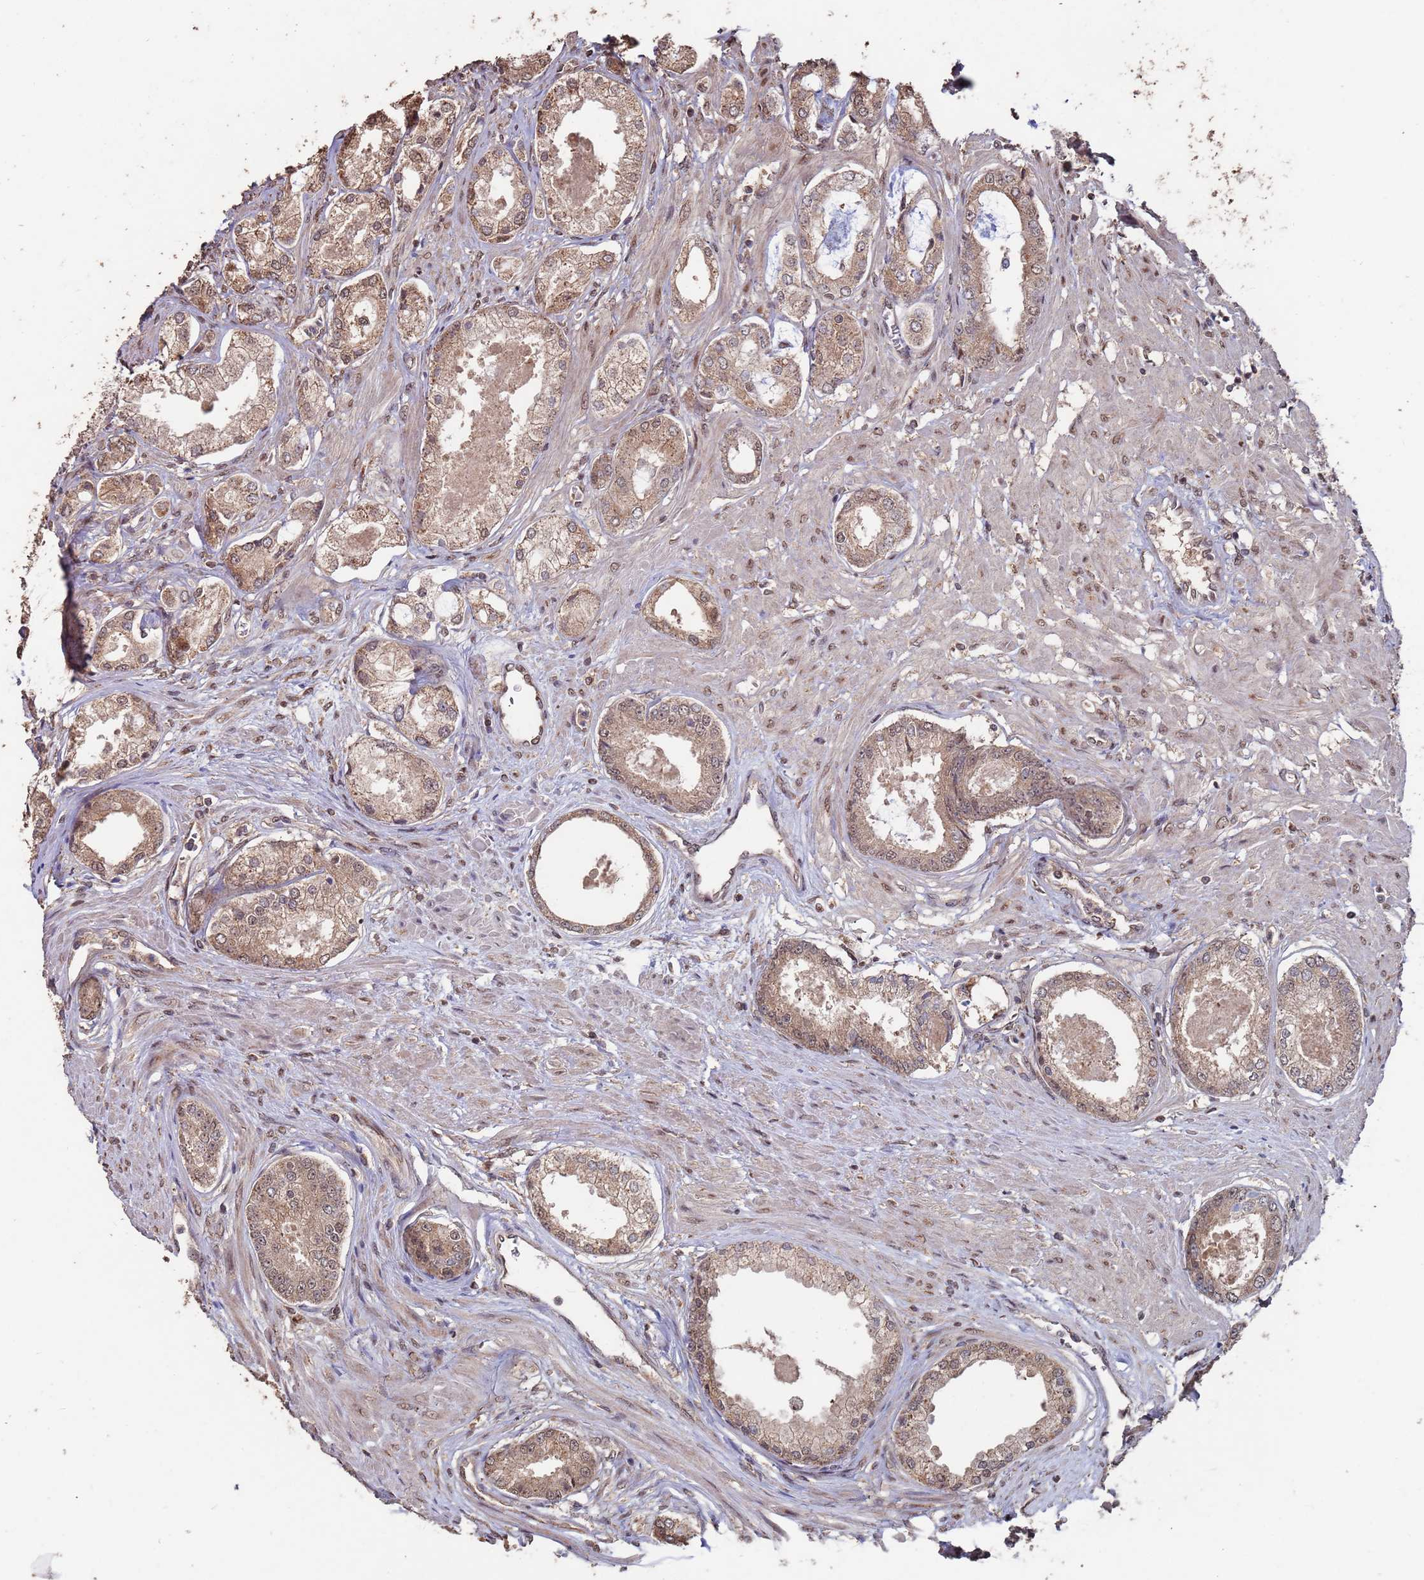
{"staining": {"intensity": "moderate", "quantity": ">75%", "location": "cytoplasmic/membranous"}, "tissue": "prostate cancer", "cell_type": "Tumor cells", "image_type": "cancer", "snomed": [{"axis": "morphology", "description": "Adenocarcinoma, Low grade"}, {"axis": "topography", "description": "Prostate"}], "caption": "The micrograph demonstrates immunohistochemical staining of prostate cancer. There is moderate cytoplasmic/membranous staining is seen in approximately >75% of tumor cells. Nuclei are stained in blue.", "gene": "PRR7", "patient": {"sex": "male", "age": 68}}